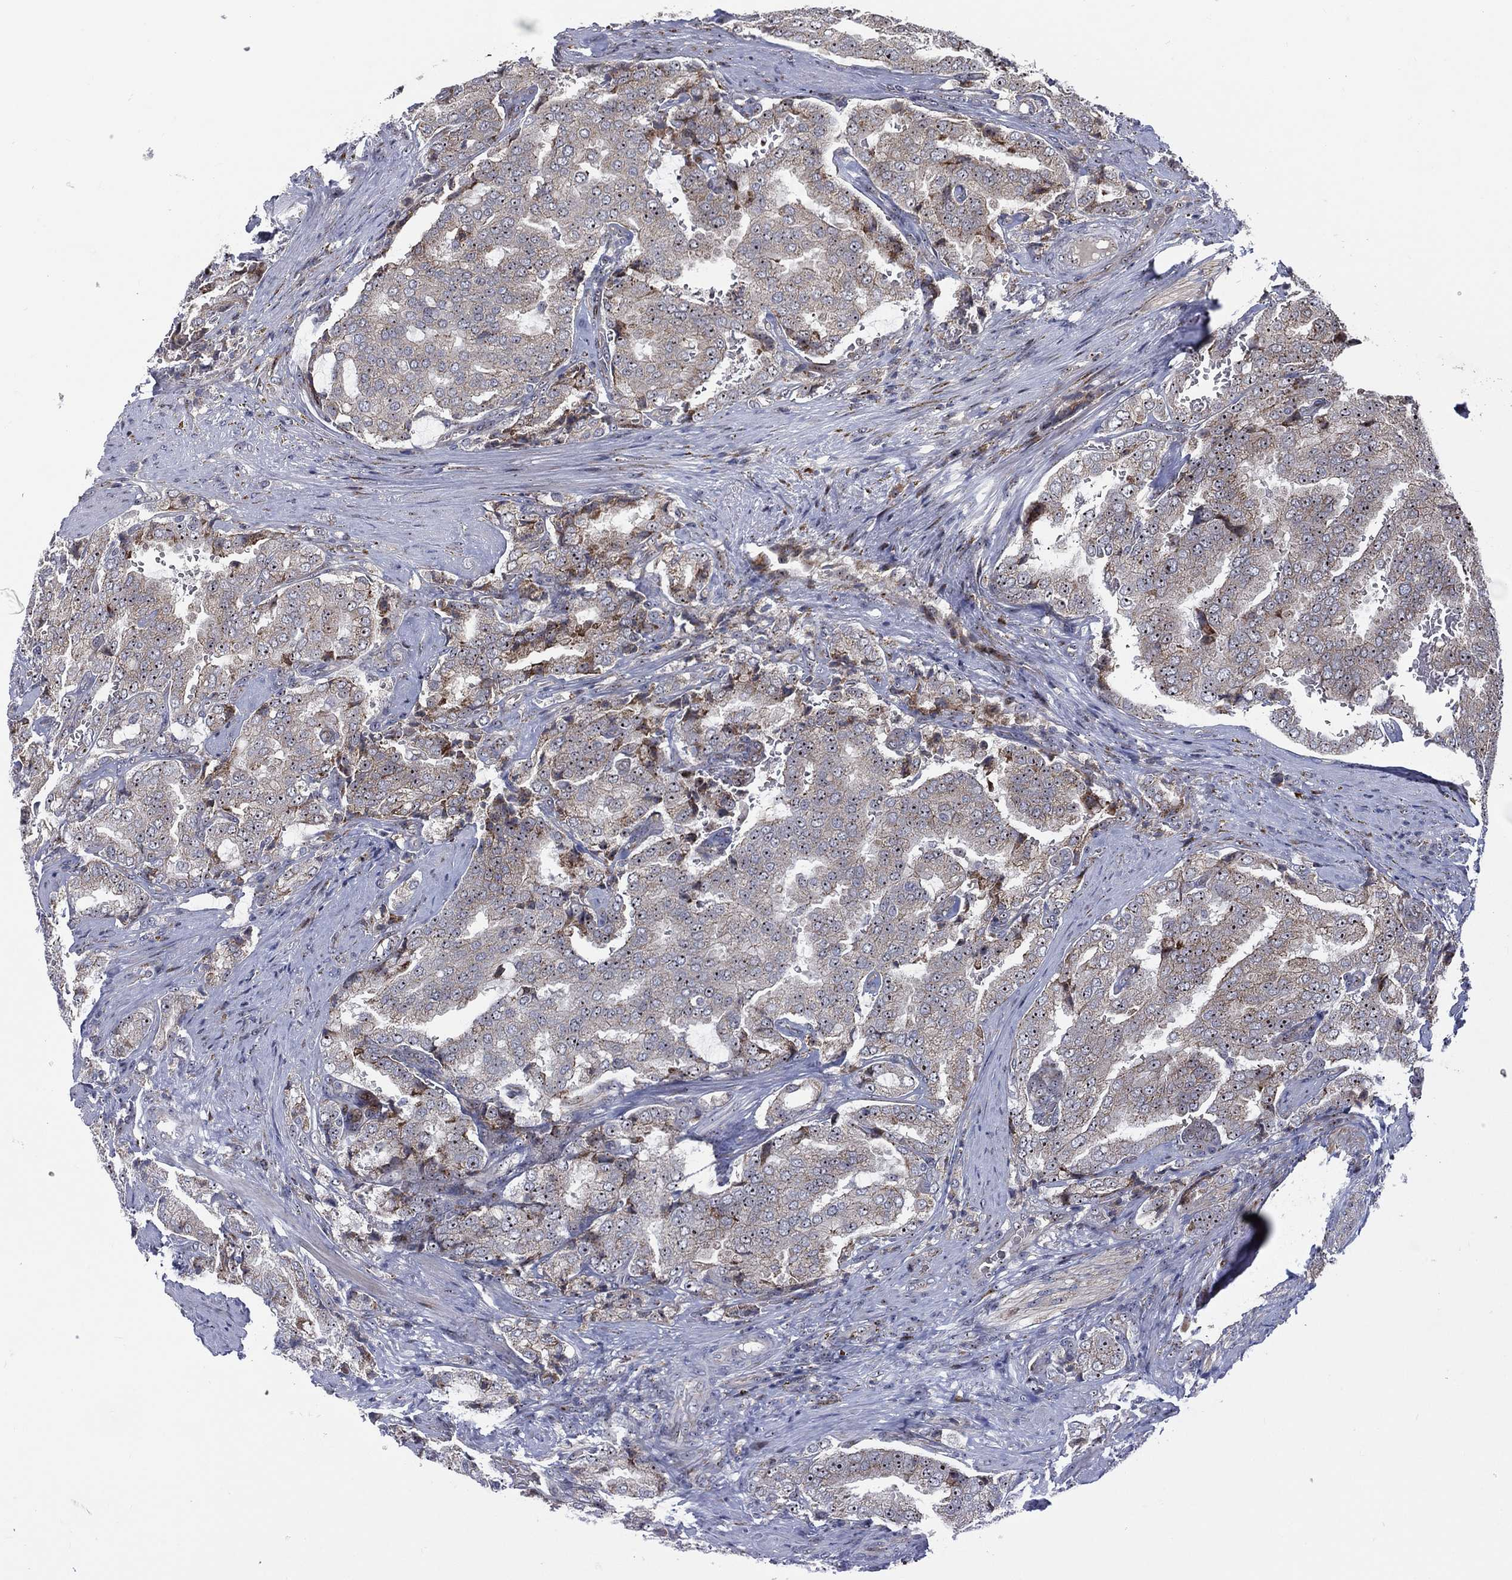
{"staining": {"intensity": "strong", "quantity": "<25%", "location": "cytoplasmic/membranous"}, "tissue": "prostate cancer", "cell_type": "Tumor cells", "image_type": "cancer", "snomed": [{"axis": "morphology", "description": "Adenocarcinoma, NOS"}, {"axis": "topography", "description": "Prostate"}], "caption": "There is medium levels of strong cytoplasmic/membranous expression in tumor cells of prostate cancer (adenocarcinoma), as demonstrated by immunohistochemical staining (brown color).", "gene": "VHL", "patient": {"sex": "male", "age": 65}}